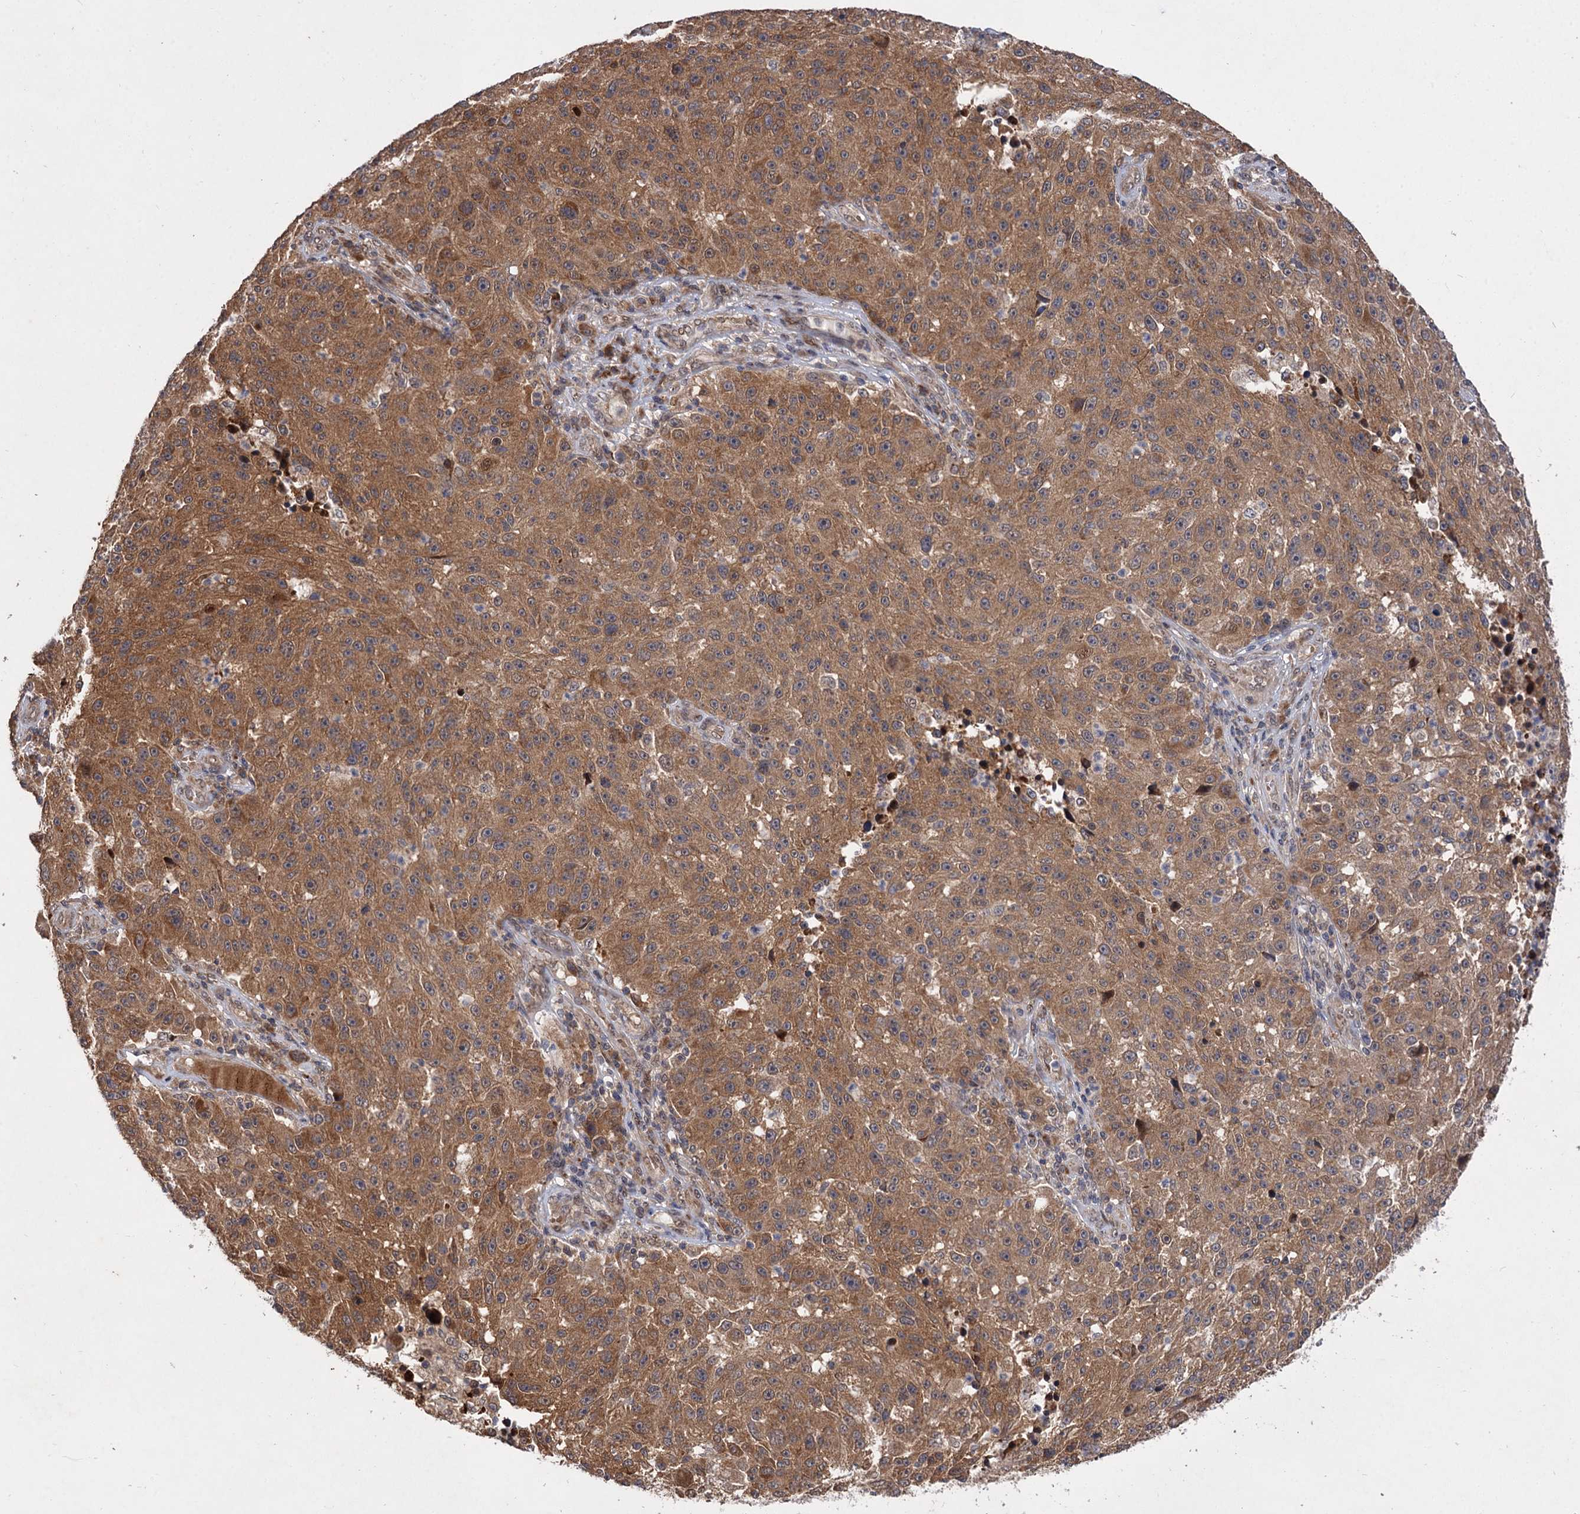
{"staining": {"intensity": "moderate", "quantity": ">75%", "location": "cytoplasmic/membranous"}, "tissue": "melanoma", "cell_type": "Tumor cells", "image_type": "cancer", "snomed": [{"axis": "morphology", "description": "Malignant melanoma, NOS"}, {"axis": "topography", "description": "Skin"}], "caption": "The image demonstrates immunohistochemical staining of melanoma. There is moderate cytoplasmic/membranous positivity is identified in about >75% of tumor cells.", "gene": "FBXW8", "patient": {"sex": "male", "age": 53}}